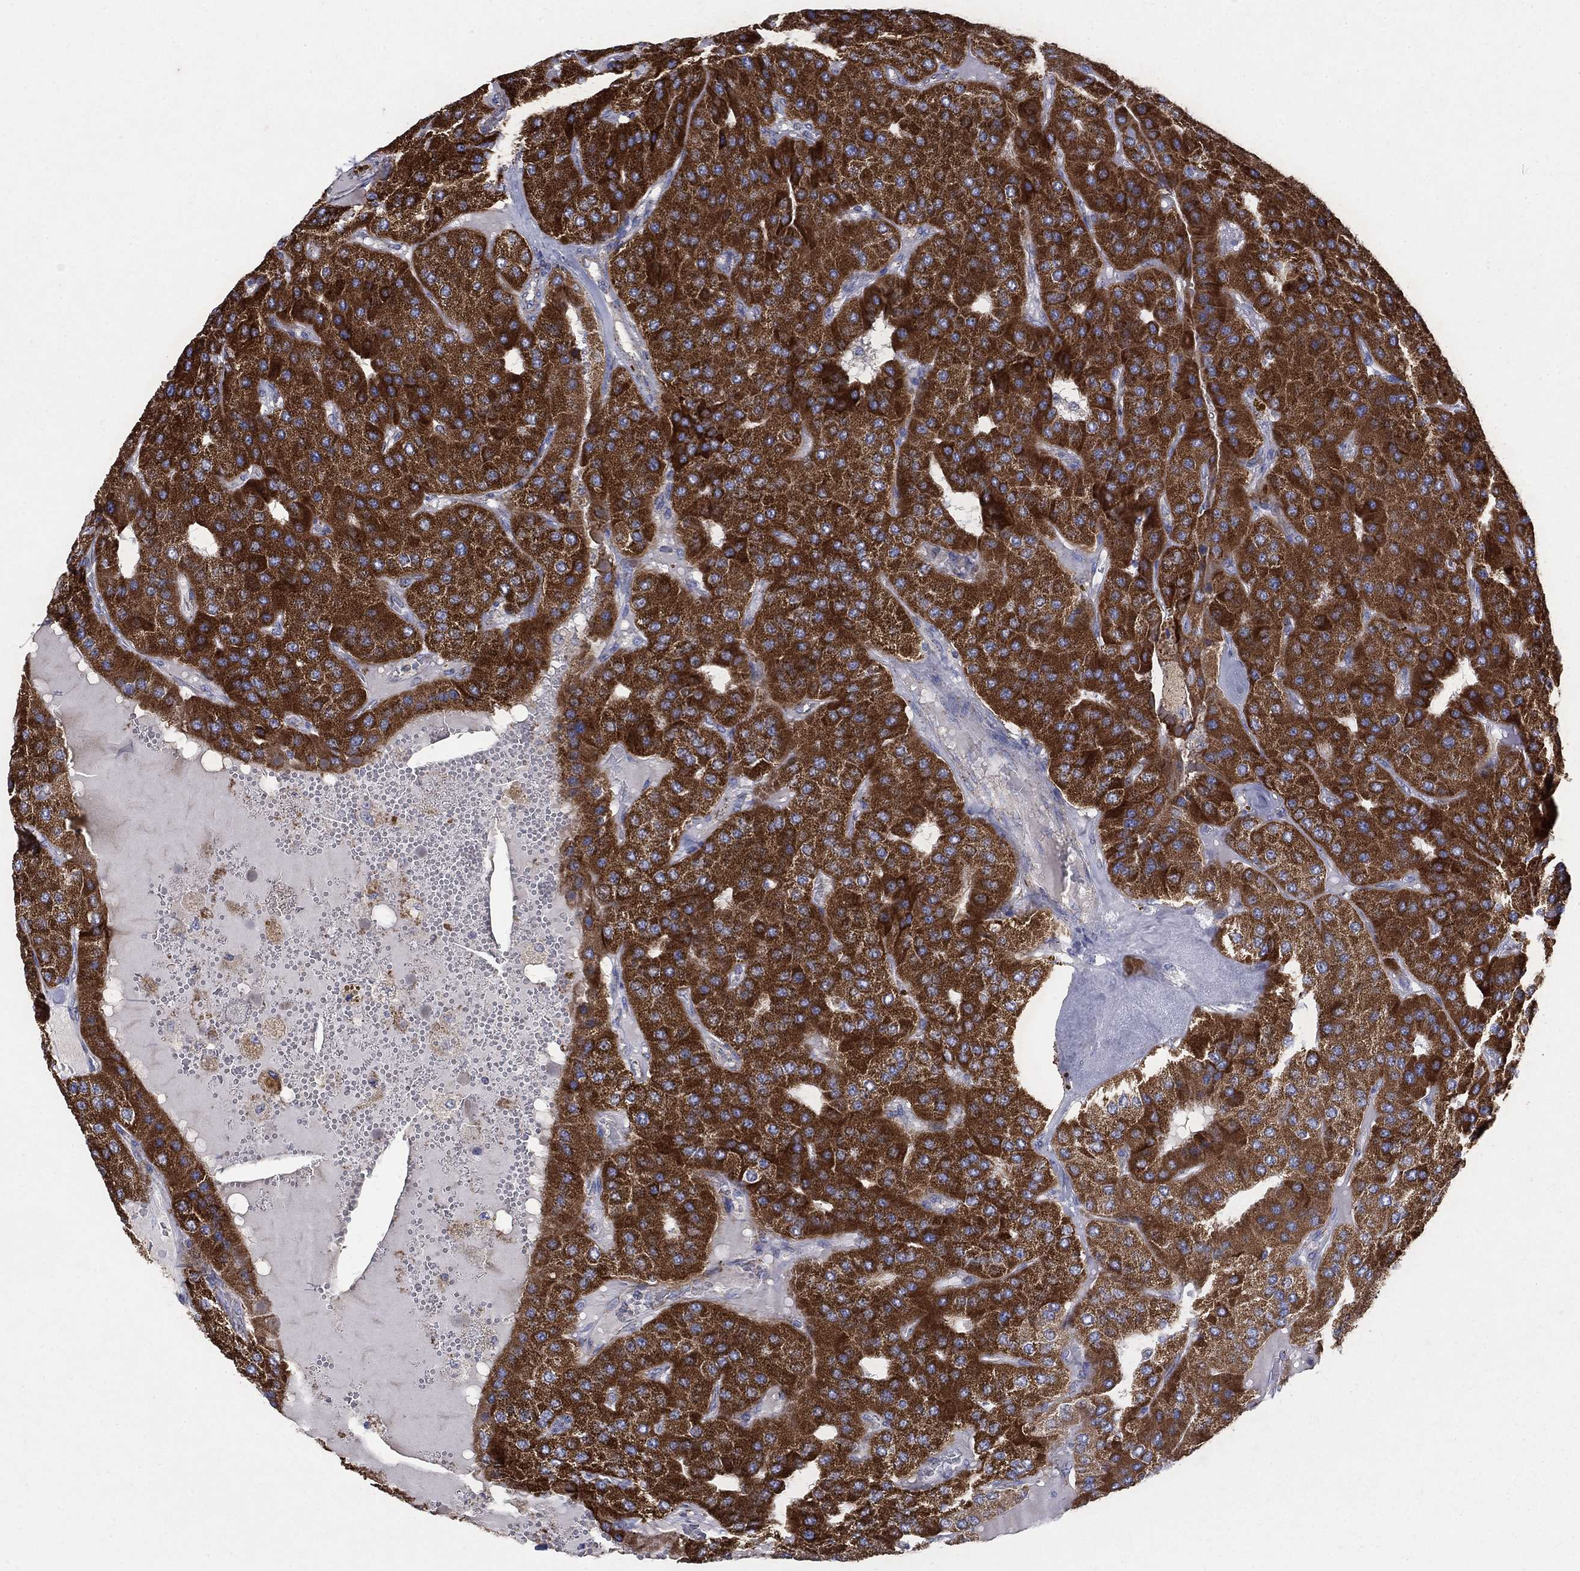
{"staining": {"intensity": "strong", "quantity": ">75%", "location": "cytoplasmic/membranous"}, "tissue": "parathyroid gland", "cell_type": "Glandular cells", "image_type": "normal", "snomed": [{"axis": "morphology", "description": "Normal tissue, NOS"}, {"axis": "morphology", "description": "Adenoma, NOS"}, {"axis": "topography", "description": "Parathyroid gland"}], "caption": "High-magnification brightfield microscopy of normal parathyroid gland stained with DAB (brown) and counterstained with hematoxylin (blue). glandular cells exhibit strong cytoplasmic/membranous expression is identified in about>75% of cells. (DAB (3,3'-diaminobenzidine) IHC with brightfield microscopy, high magnification).", "gene": "PNPLA2", "patient": {"sex": "female", "age": 86}}